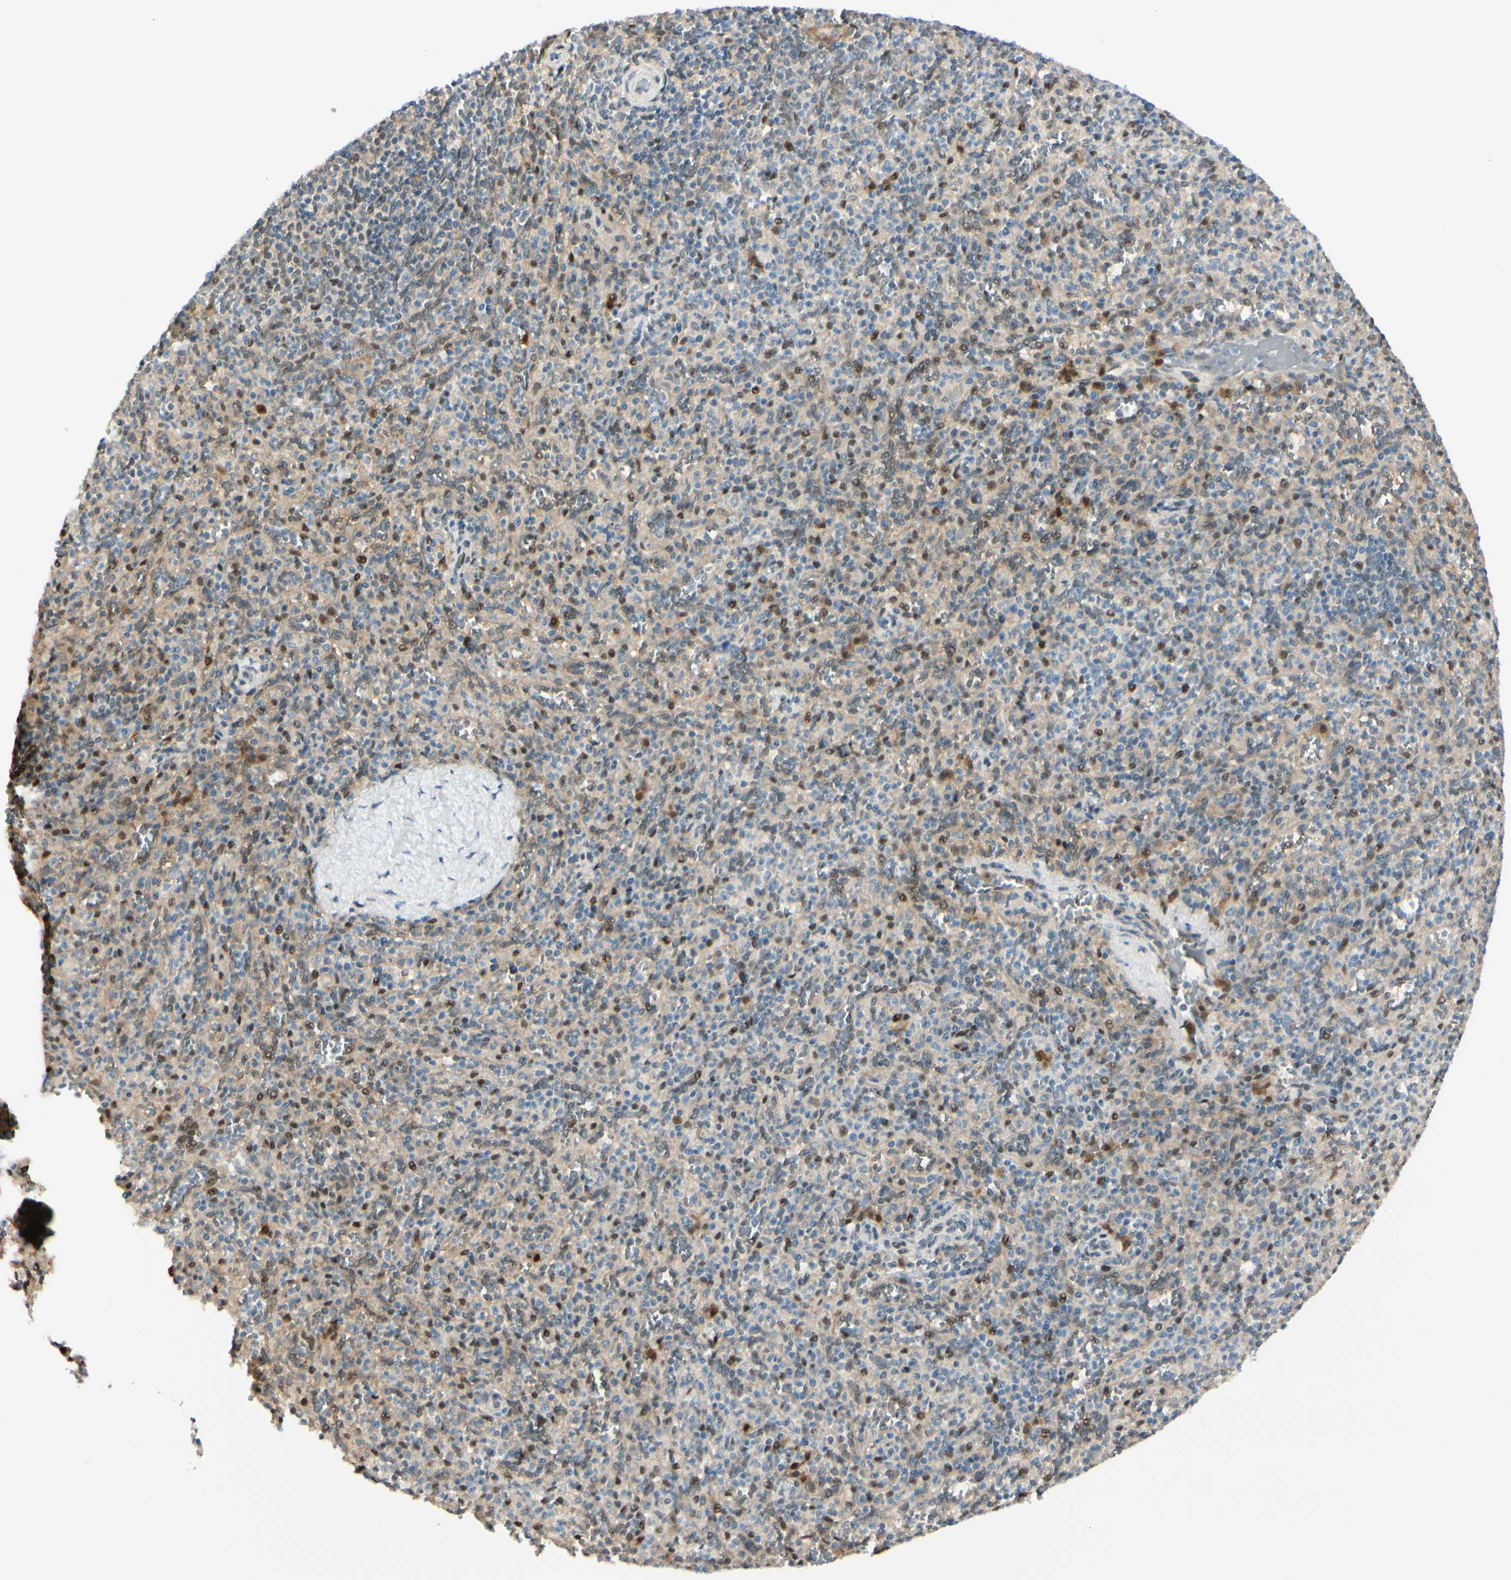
{"staining": {"intensity": "moderate", "quantity": "<25%", "location": "nuclear"}, "tissue": "spleen", "cell_type": "Cells in red pulp", "image_type": "normal", "snomed": [{"axis": "morphology", "description": "Normal tissue, NOS"}, {"axis": "topography", "description": "Spleen"}], "caption": "A high-resolution micrograph shows IHC staining of benign spleen, which shows moderate nuclear expression in approximately <25% of cells in red pulp.", "gene": "PTTG1", "patient": {"sex": "male", "age": 36}}